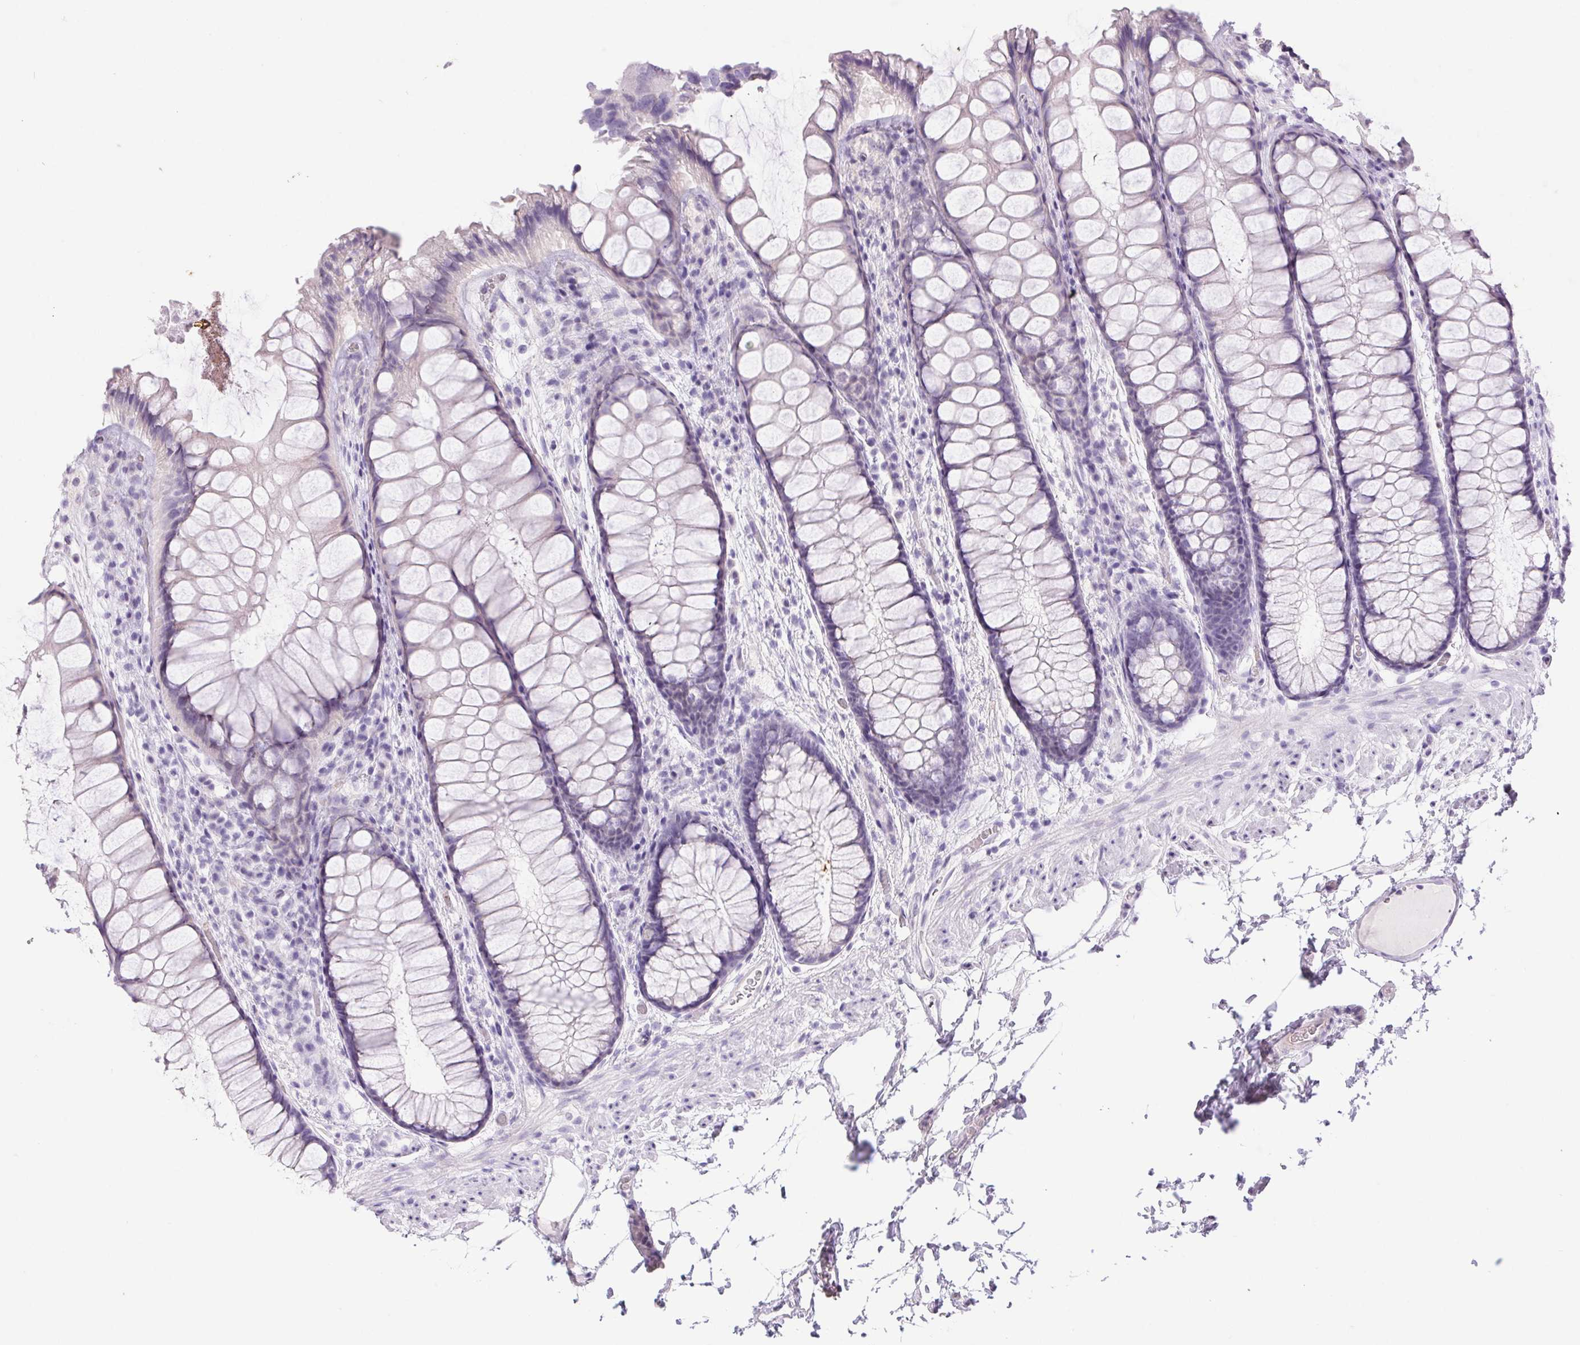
{"staining": {"intensity": "negative", "quantity": "none", "location": "none"}, "tissue": "rectum", "cell_type": "Glandular cells", "image_type": "normal", "snomed": [{"axis": "morphology", "description": "Normal tissue, NOS"}, {"axis": "topography", "description": "Rectum"}], "caption": "High magnification brightfield microscopy of benign rectum stained with DAB (3,3'-diaminobenzidine) (brown) and counterstained with hematoxylin (blue): glandular cells show no significant expression. (DAB (3,3'-diaminobenzidine) immunohistochemistry, high magnification).", "gene": "ERP27", "patient": {"sex": "female", "age": 62}}